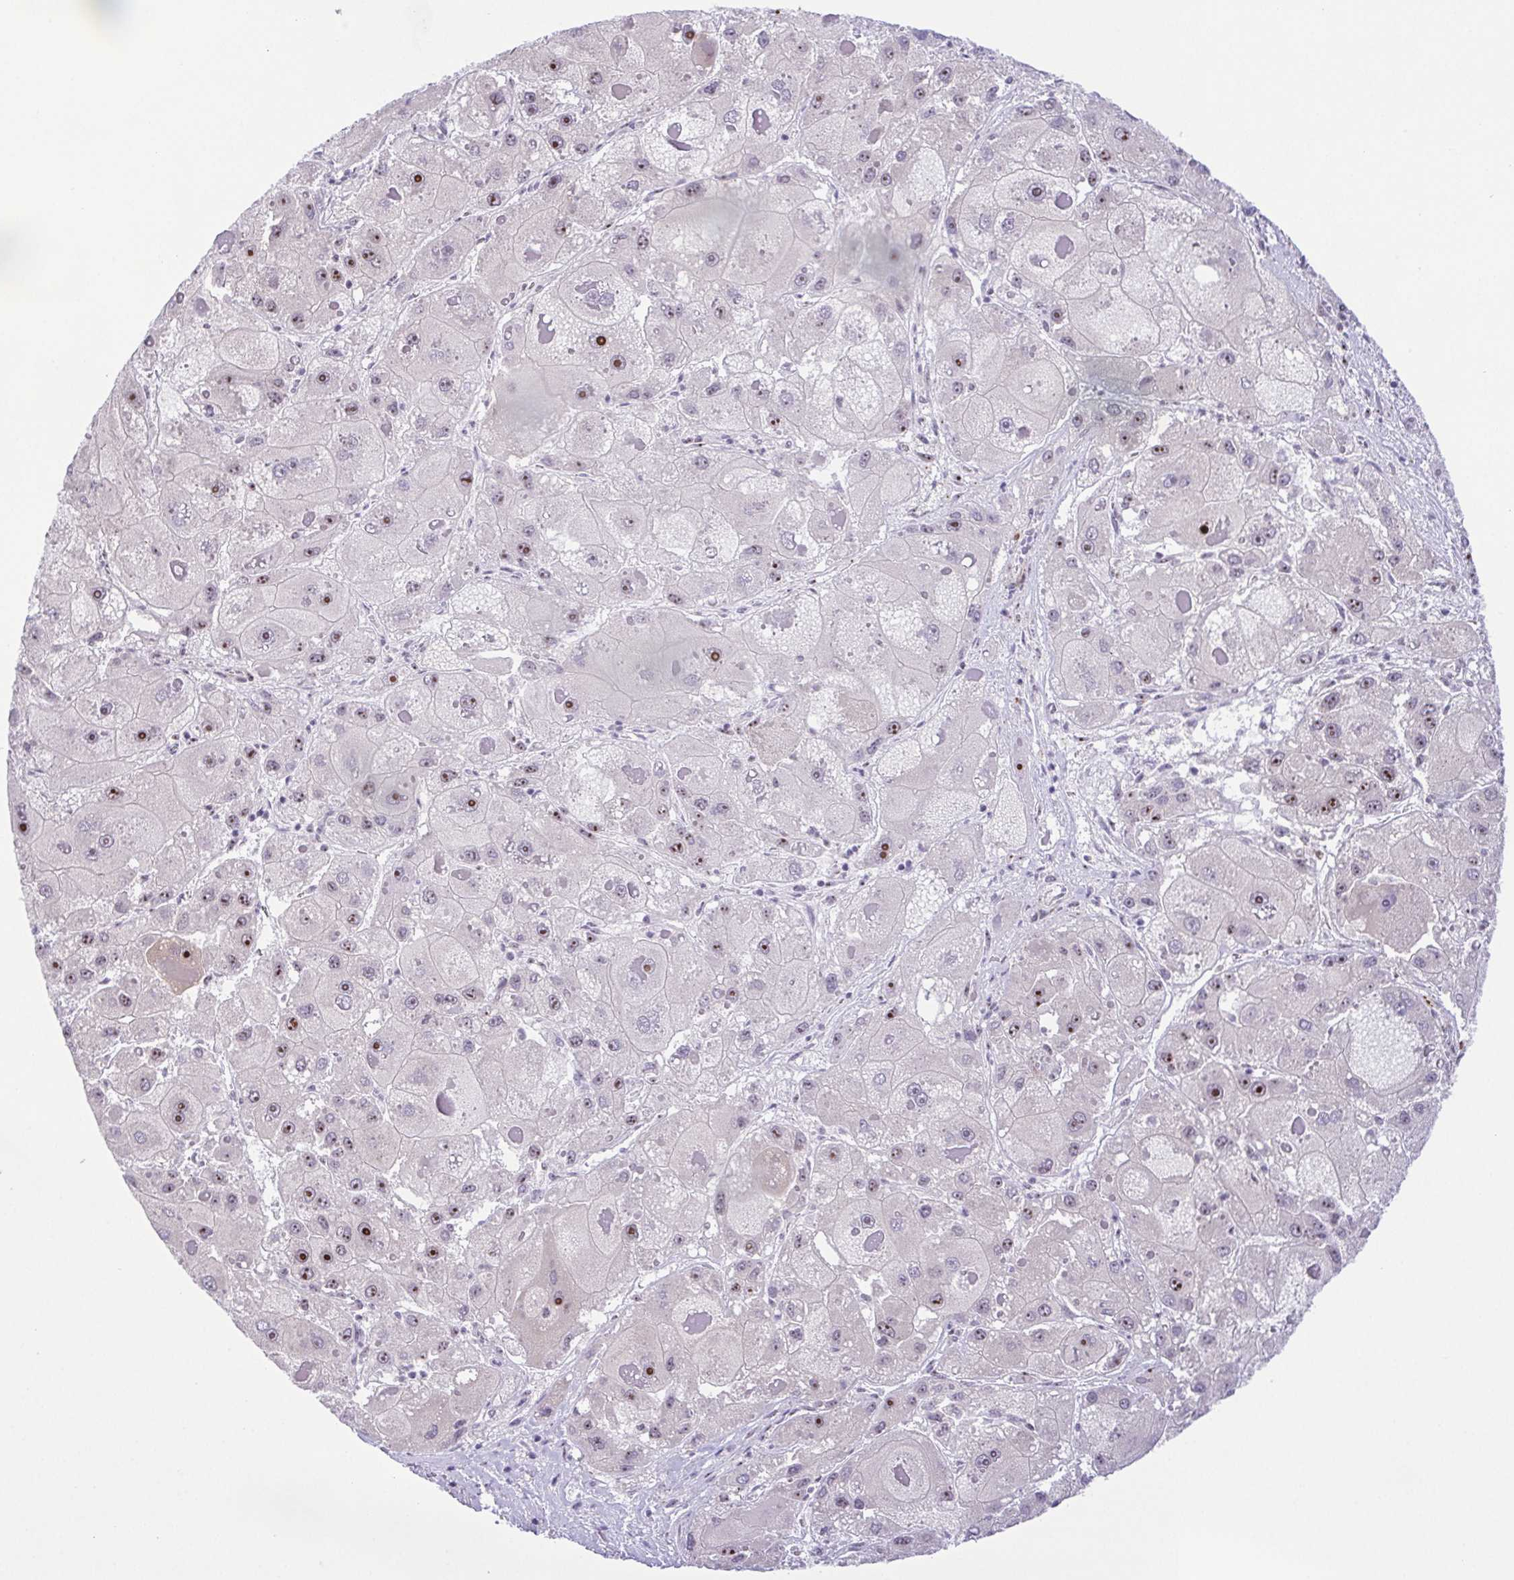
{"staining": {"intensity": "strong", "quantity": "25%-75%", "location": "nuclear"}, "tissue": "liver cancer", "cell_type": "Tumor cells", "image_type": "cancer", "snomed": [{"axis": "morphology", "description": "Carcinoma, Hepatocellular, NOS"}, {"axis": "topography", "description": "Liver"}], "caption": "A high-resolution micrograph shows immunohistochemistry (IHC) staining of liver cancer, which displays strong nuclear staining in approximately 25%-75% of tumor cells.", "gene": "RSL24D1", "patient": {"sex": "female", "age": 73}}